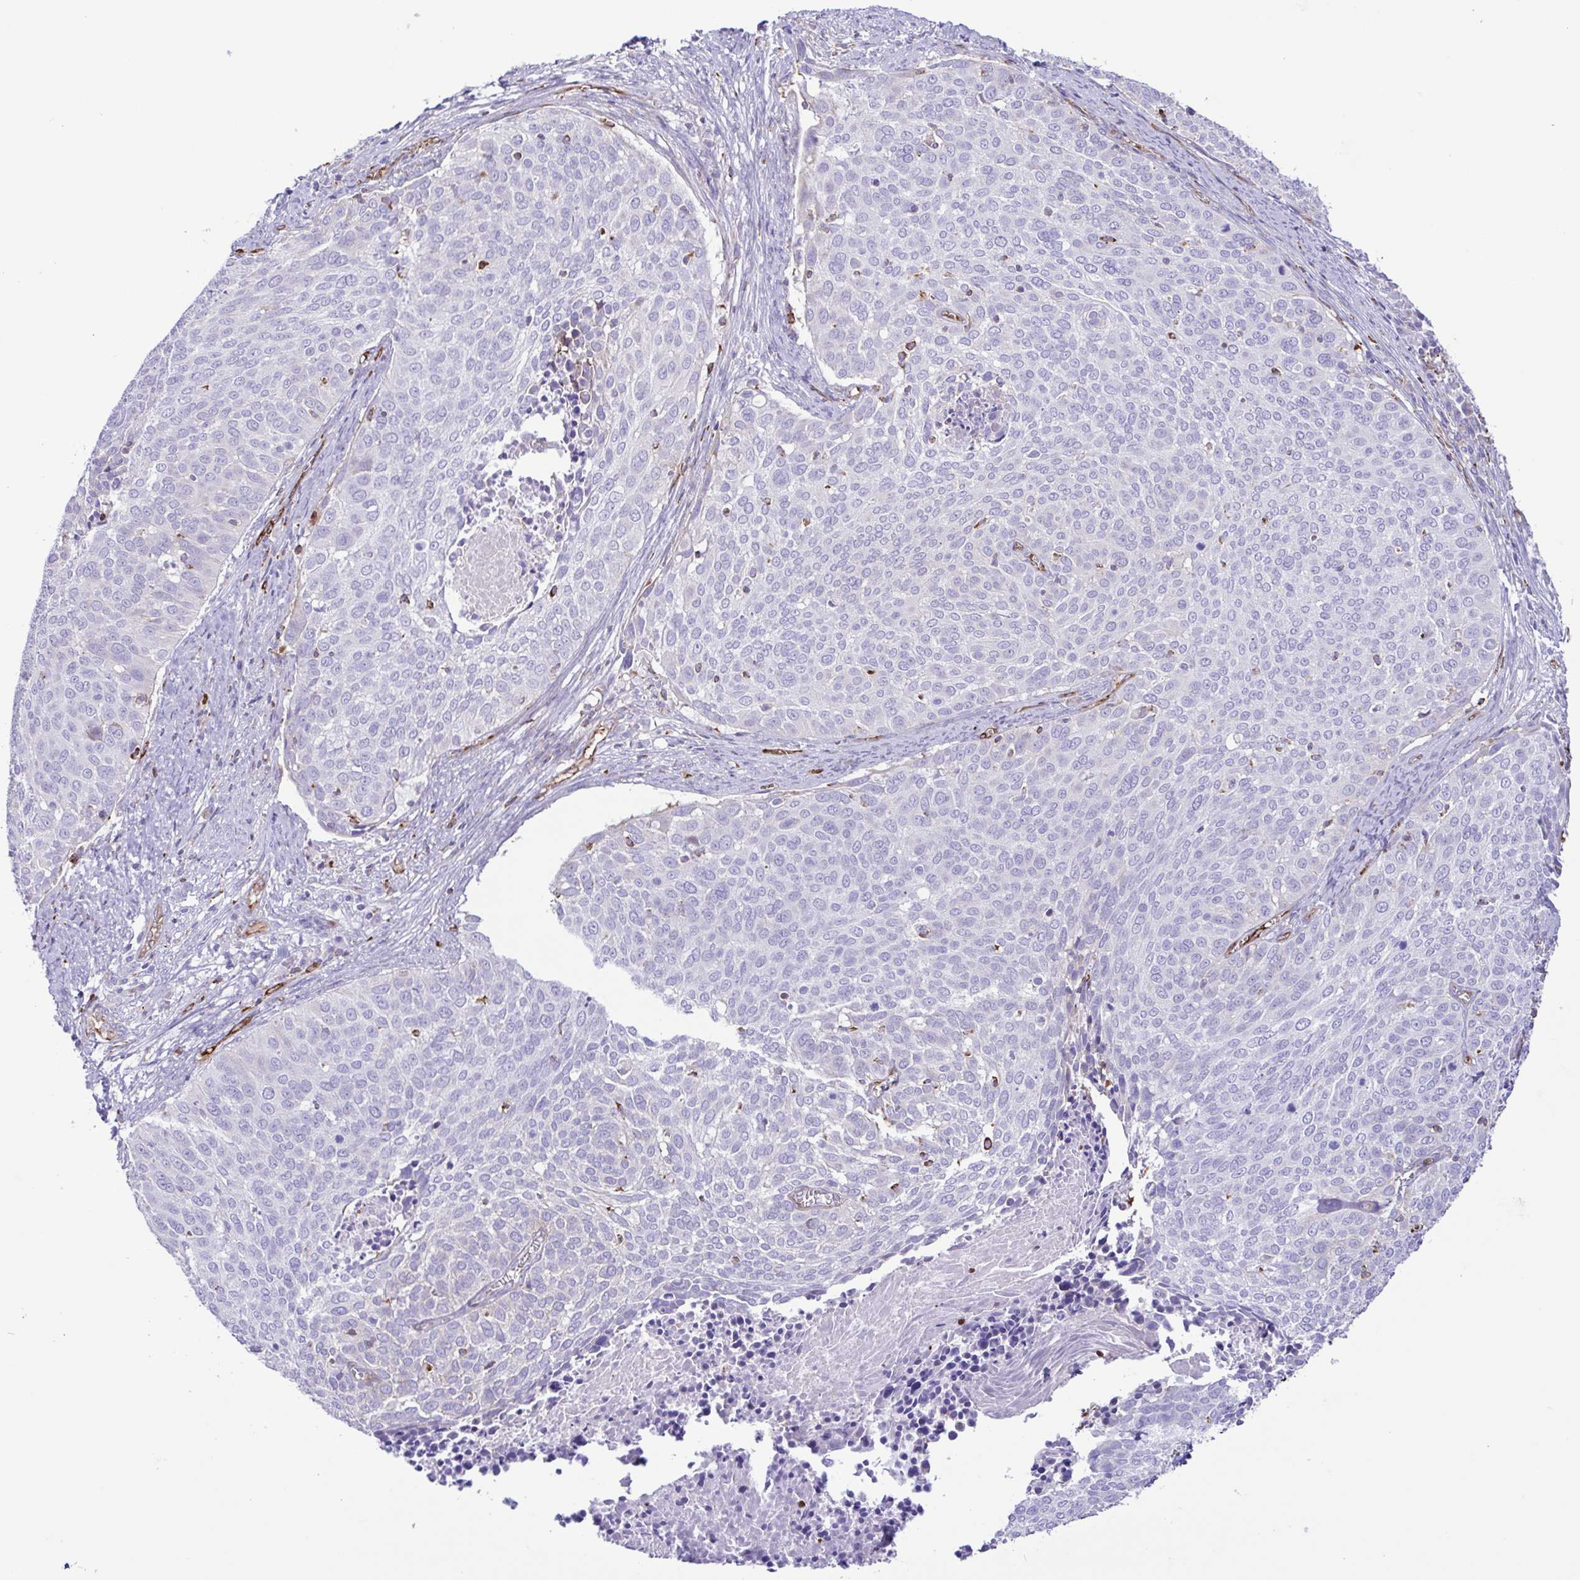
{"staining": {"intensity": "negative", "quantity": "none", "location": "none"}, "tissue": "cervical cancer", "cell_type": "Tumor cells", "image_type": "cancer", "snomed": [{"axis": "morphology", "description": "Squamous cell carcinoma, NOS"}, {"axis": "topography", "description": "Cervix"}], "caption": "Tumor cells show no significant staining in squamous cell carcinoma (cervical).", "gene": "FLT1", "patient": {"sex": "female", "age": 39}}